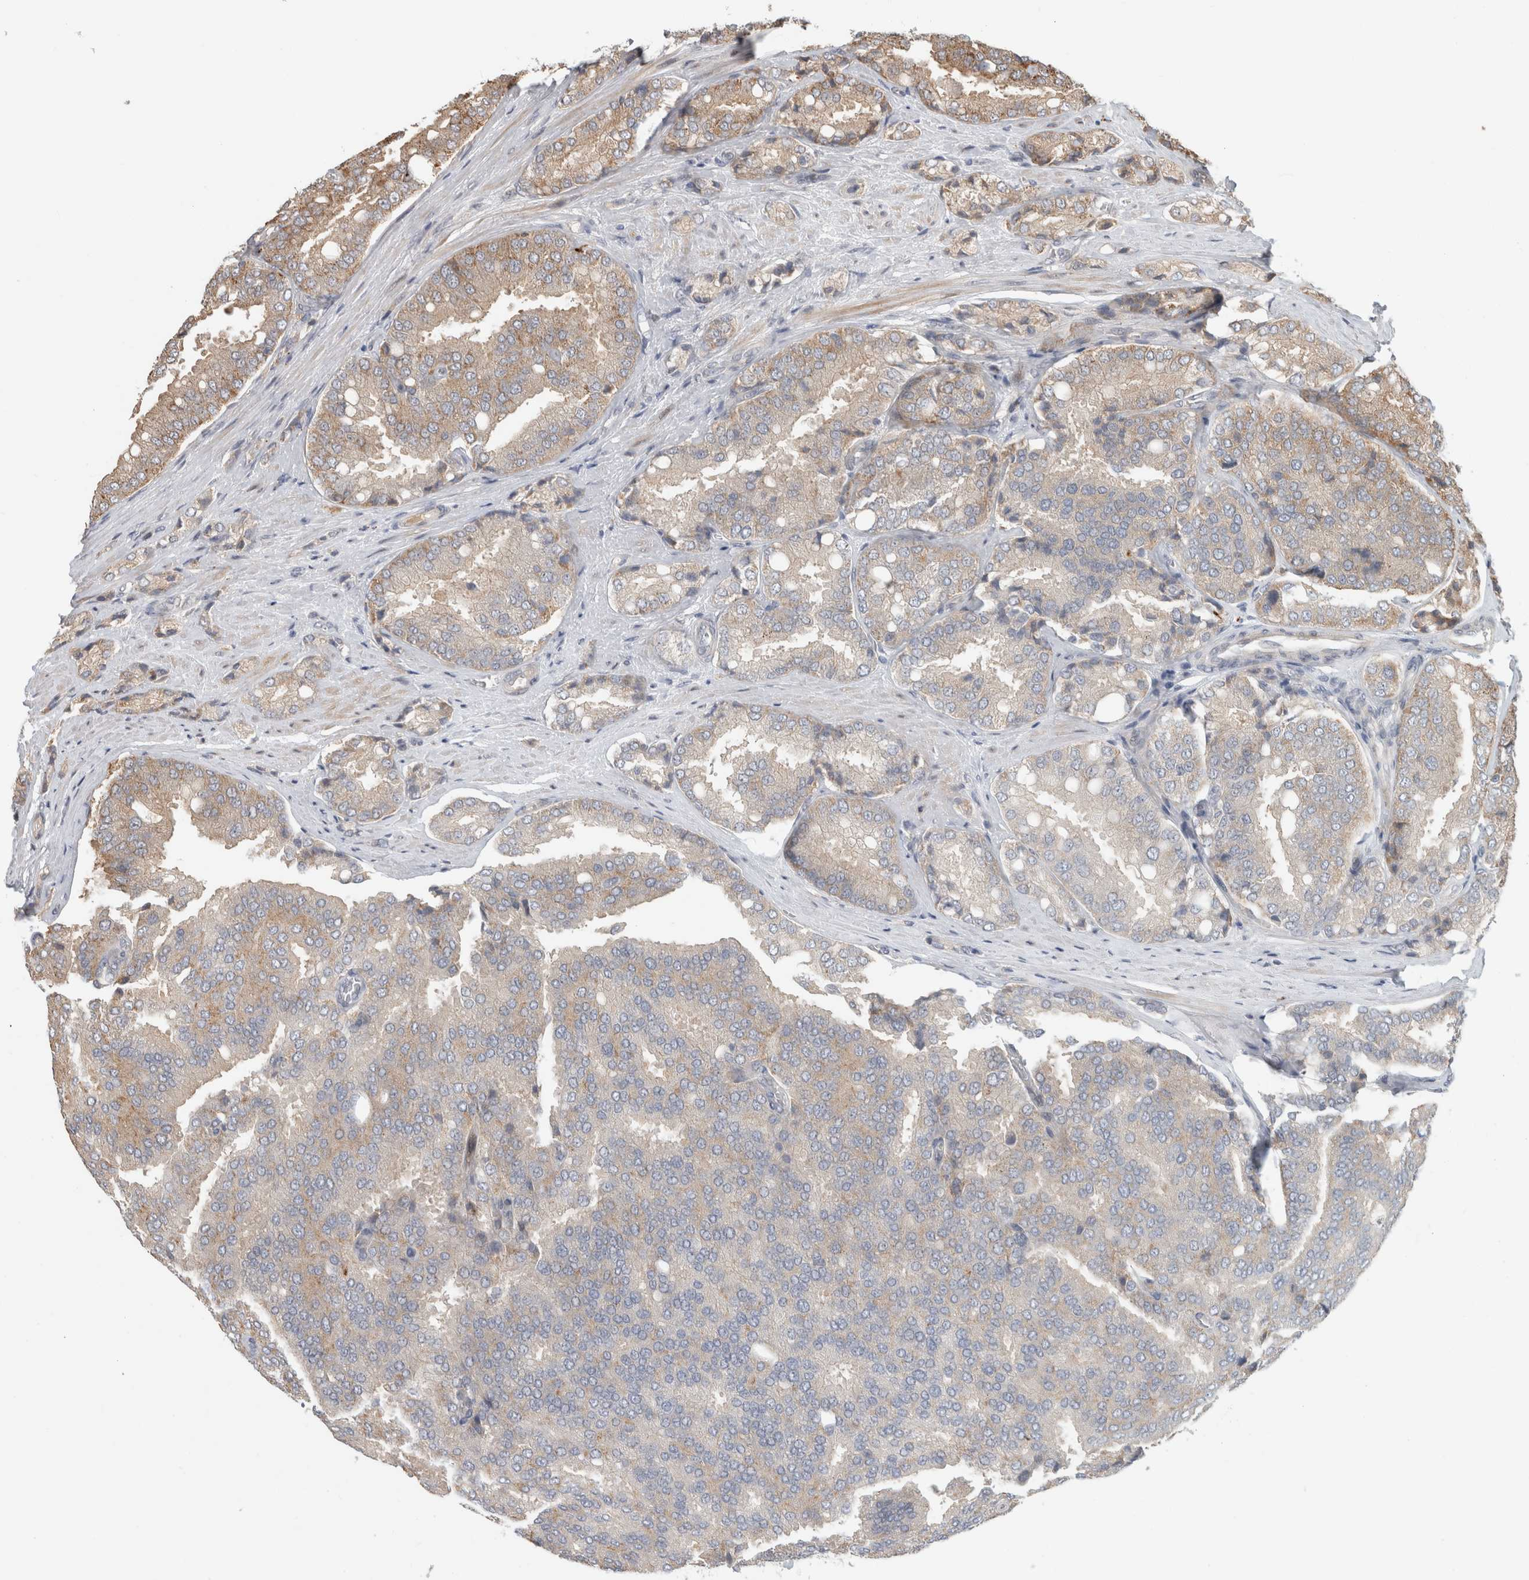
{"staining": {"intensity": "moderate", "quantity": "25%-75%", "location": "cytoplasmic/membranous"}, "tissue": "prostate cancer", "cell_type": "Tumor cells", "image_type": "cancer", "snomed": [{"axis": "morphology", "description": "Adenocarcinoma, High grade"}, {"axis": "topography", "description": "Prostate"}], "caption": "A medium amount of moderate cytoplasmic/membranous expression is seen in approximately 25%-75% of tumor cells in prostate high-grade adenocarcinoma tissue. (DAB (3,3'-diaminobenzidine) = brown stain, brightfield microscopy at high magnification).", "gene": "PITPNC1", "patient": {"sex": "male", "age": 50}}